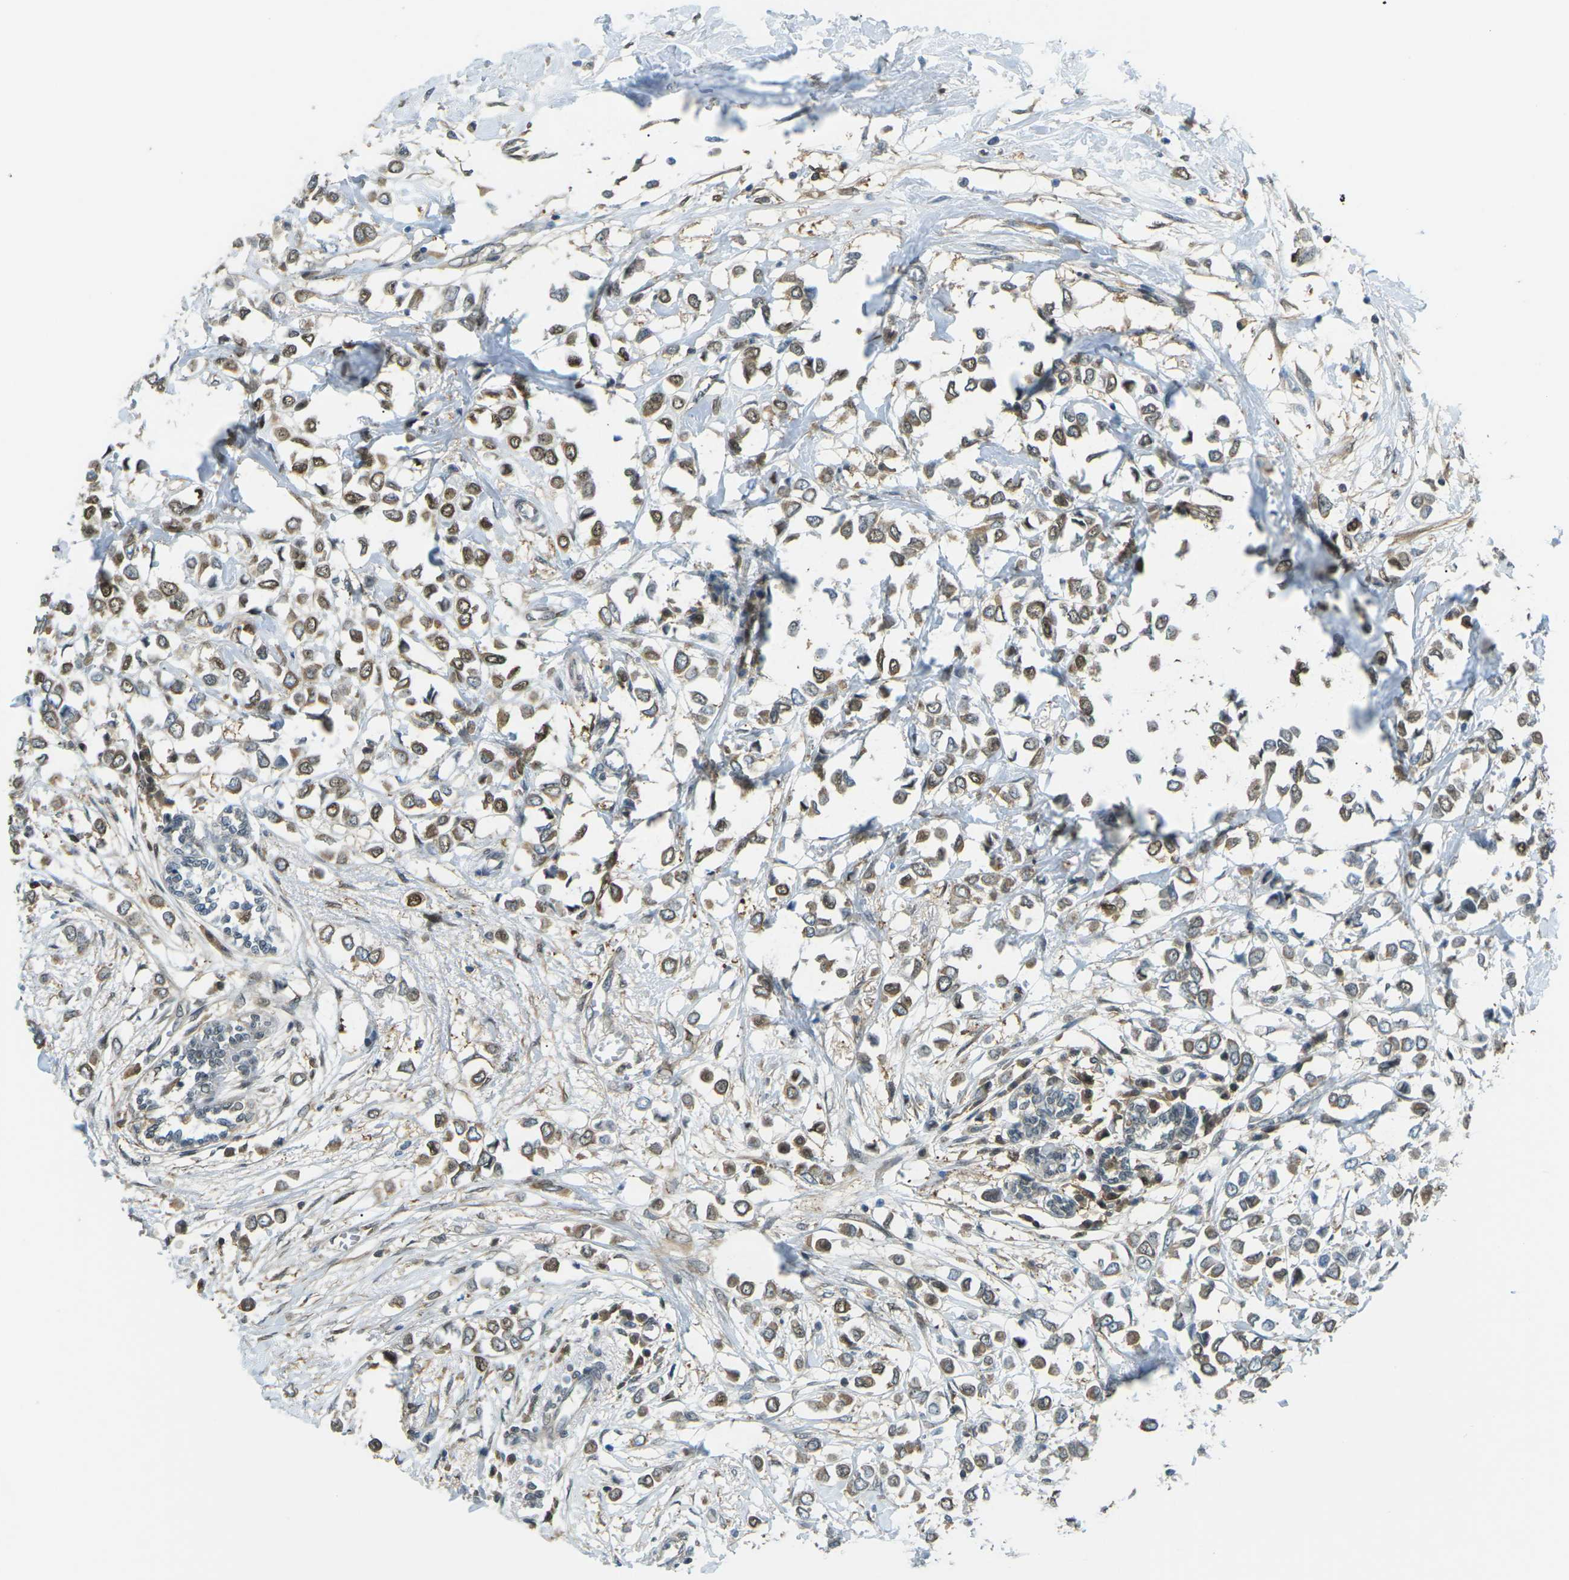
{"staining": {"intensity": "moderate", "quantity": ">75%", "location": "cytoplasmic/membranous"}, "tissue": "breast cancer", "cell_type": "Tumor cells", "image_type": "cancer", "snomed": [{"axis": "morphology", "description": "Lobular carcinoma"}, {"axis": "topography", "description": "Breast"}], "caption": "High-magnification brightfield microscopy of breast cancer (lobular carcinoma) stained with DAB (3,3'-diaminobenzidine) (brown) and counterstained with hematoxylin (blue). tumor cells exhibit moderate cytoplasmic/membranous expression is identified in about>75% of cells.", "gene": "PIEZO2", "patient": {"sex": "female", "age": 51}}